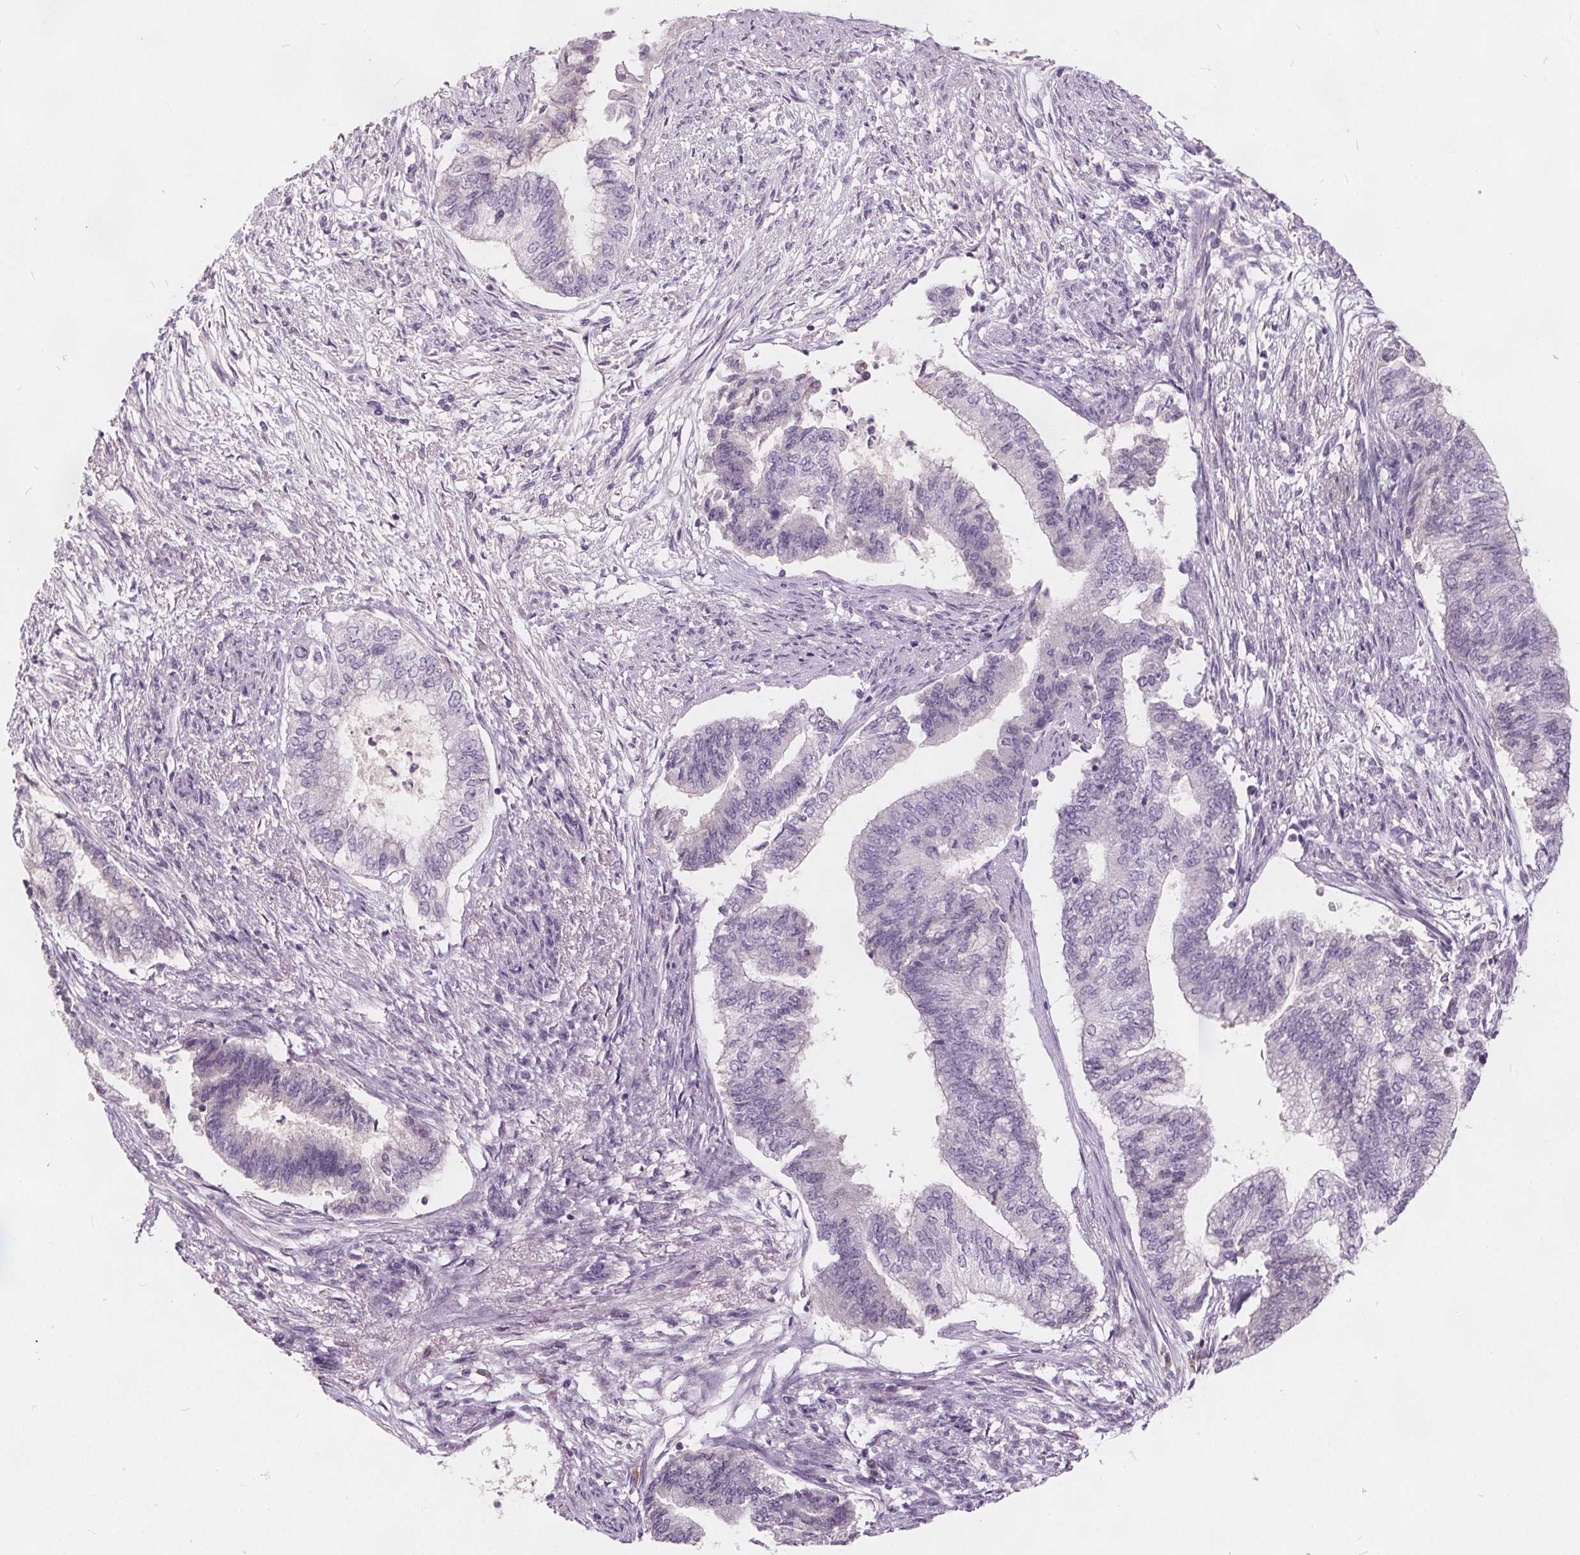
{"staining": {"intensity": "negative", "quantity": "none", "location": "none"}, "tissue": "endometrial cancer", "cell_type": "Tumor cells", "image_type": "cancer", "snomed": [{"axis": "morphology", "description": "Adenocarcinoma, NOS"}, {"axis": "topography", "description": "Endometrium"}], "caption": "This is a micrograph of immunohistochemistry (IHC) staining of endometrial cancer (adenocarcinoma), which shows no staining in tumor cells.", "gene": "PLA2G2E", "patient": {"sex": "female", "age": 65}}